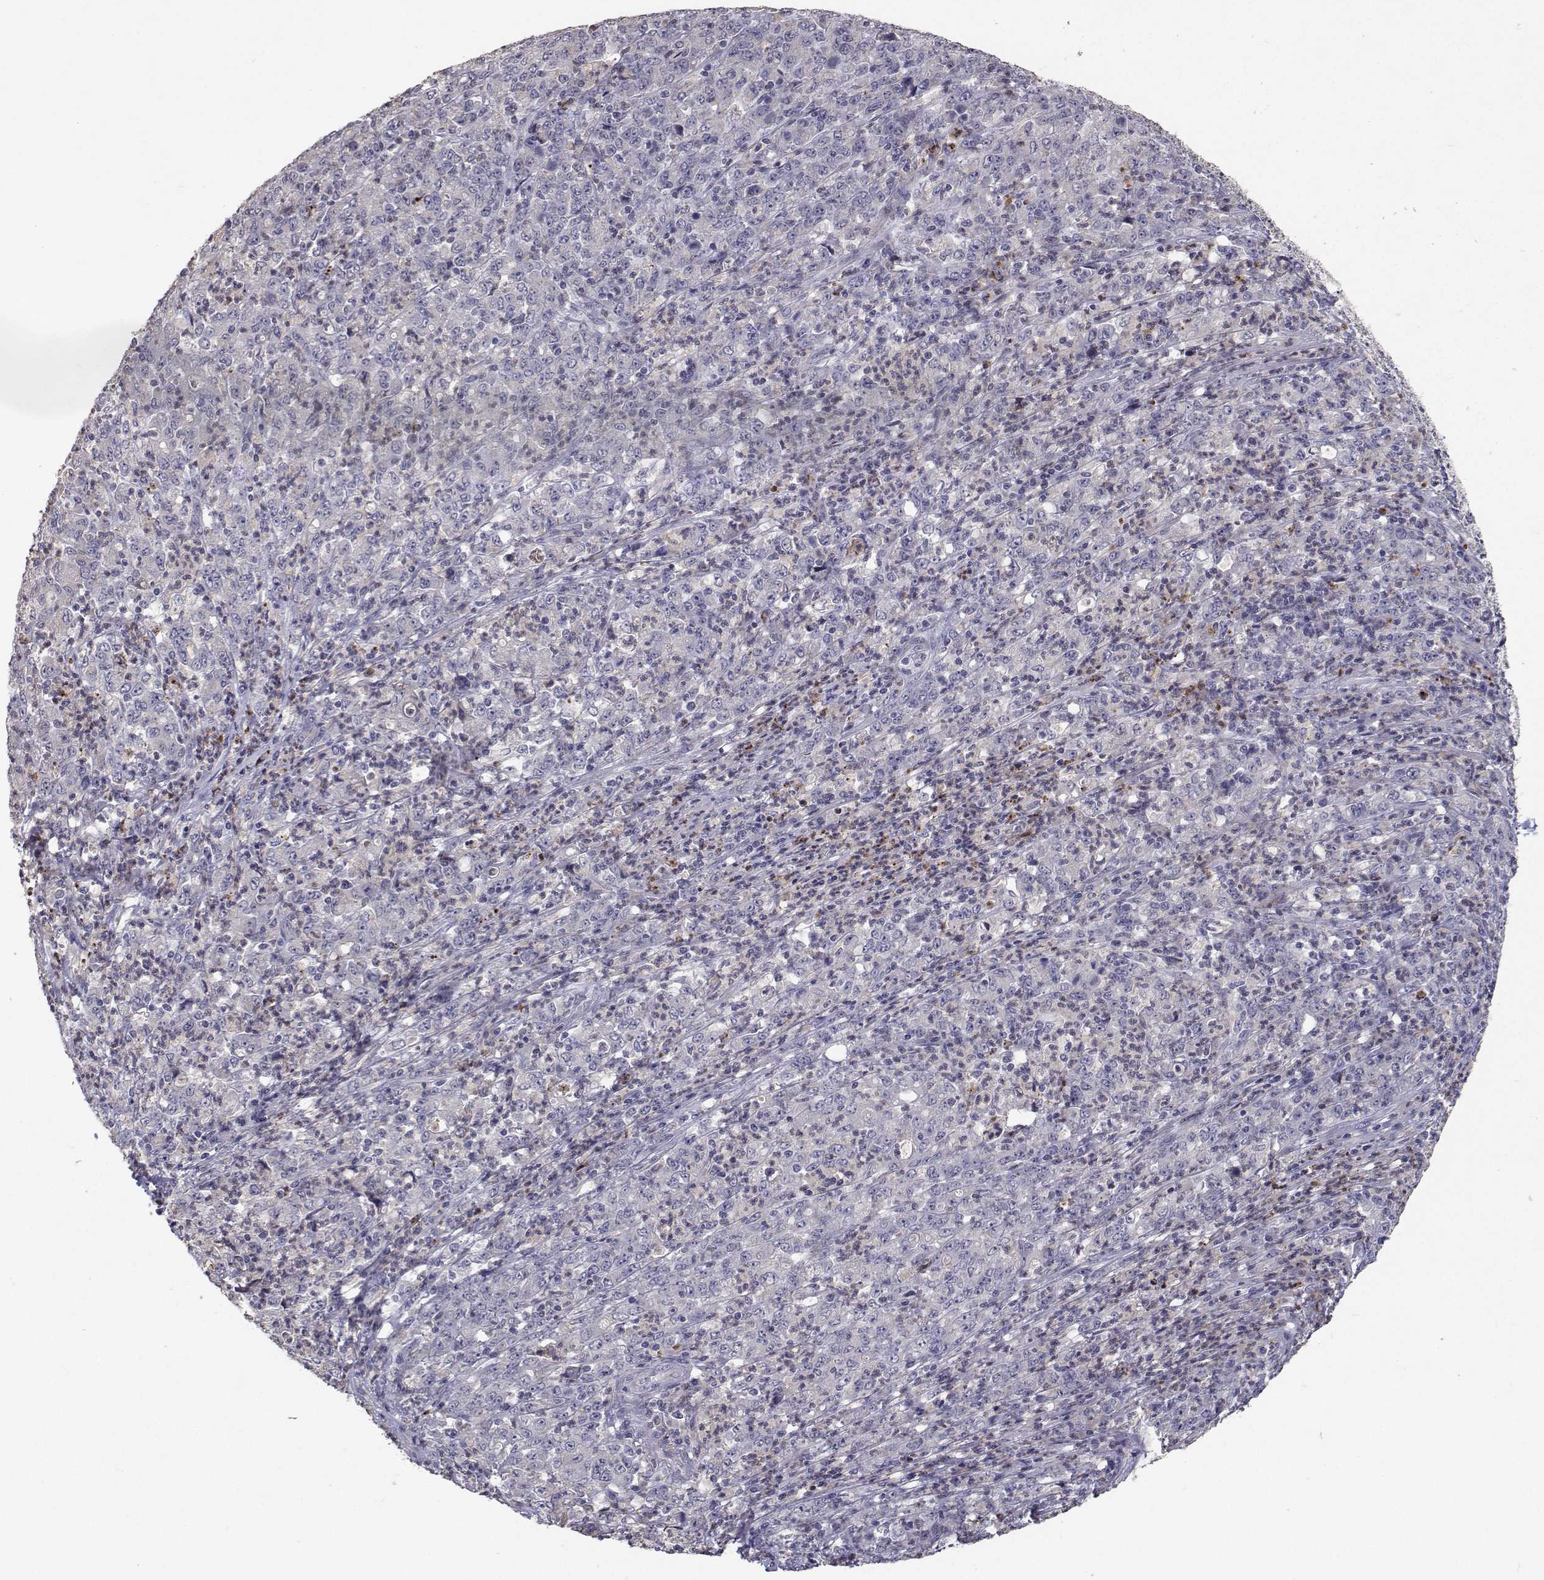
{"staining": {"intensity": "negative", "quantity": "none", "location": "none"}, "tissue": "stomach cancer", "cell_type": "Tumor cells", "image_type": "cancer", "snomed": [{"axis": "morphology", "description": "Adenocarcinoma, NOS"}, {"axis": "topography", "description": "Stomach, lower"}], "caption": "Tumor cells are negative for protein expression in human stomach cancer (adenocarcinoma).", "gene": "RBPJL", "patient": {"sex": "female", "age": 71}}